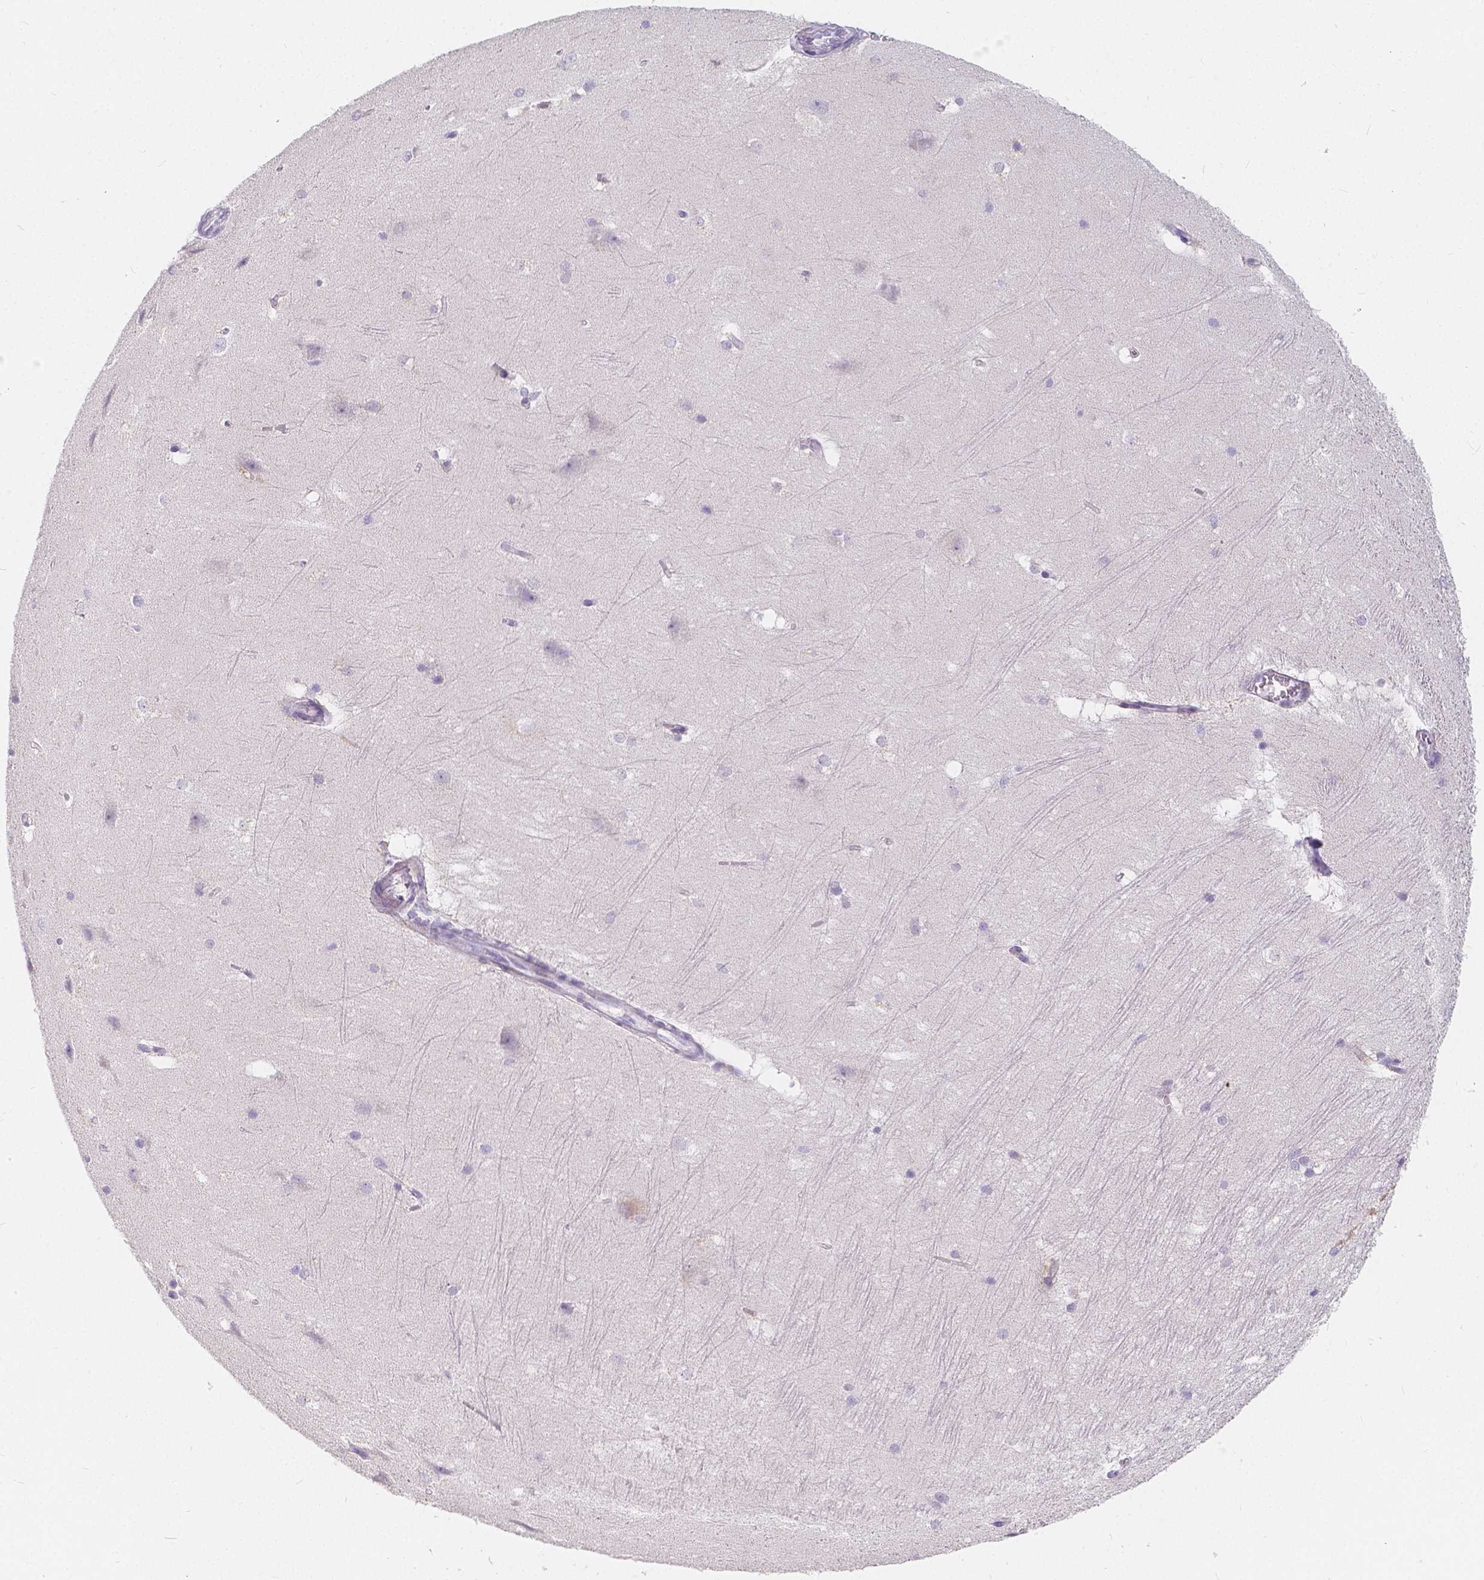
{"staining": {"intensity": "negative", "quantity": "none", "location": "none"}, "tissue": "hippocampus", "cell_type": "Glial cells", "image_type": "normal", "snomed": [{"axis": "morphology", "description": "Normal tissue, NOS"}, {"axis": "topography", "description": "Cerebral cortex"}, {"axis": "topography", "description": "Hippocampus"}], "caption": "Human hippocampus stained for a protein using IHC shows no staining in glial cells.", "gene": "RNF186", "patient": {"sex": "female", "age": 19}}